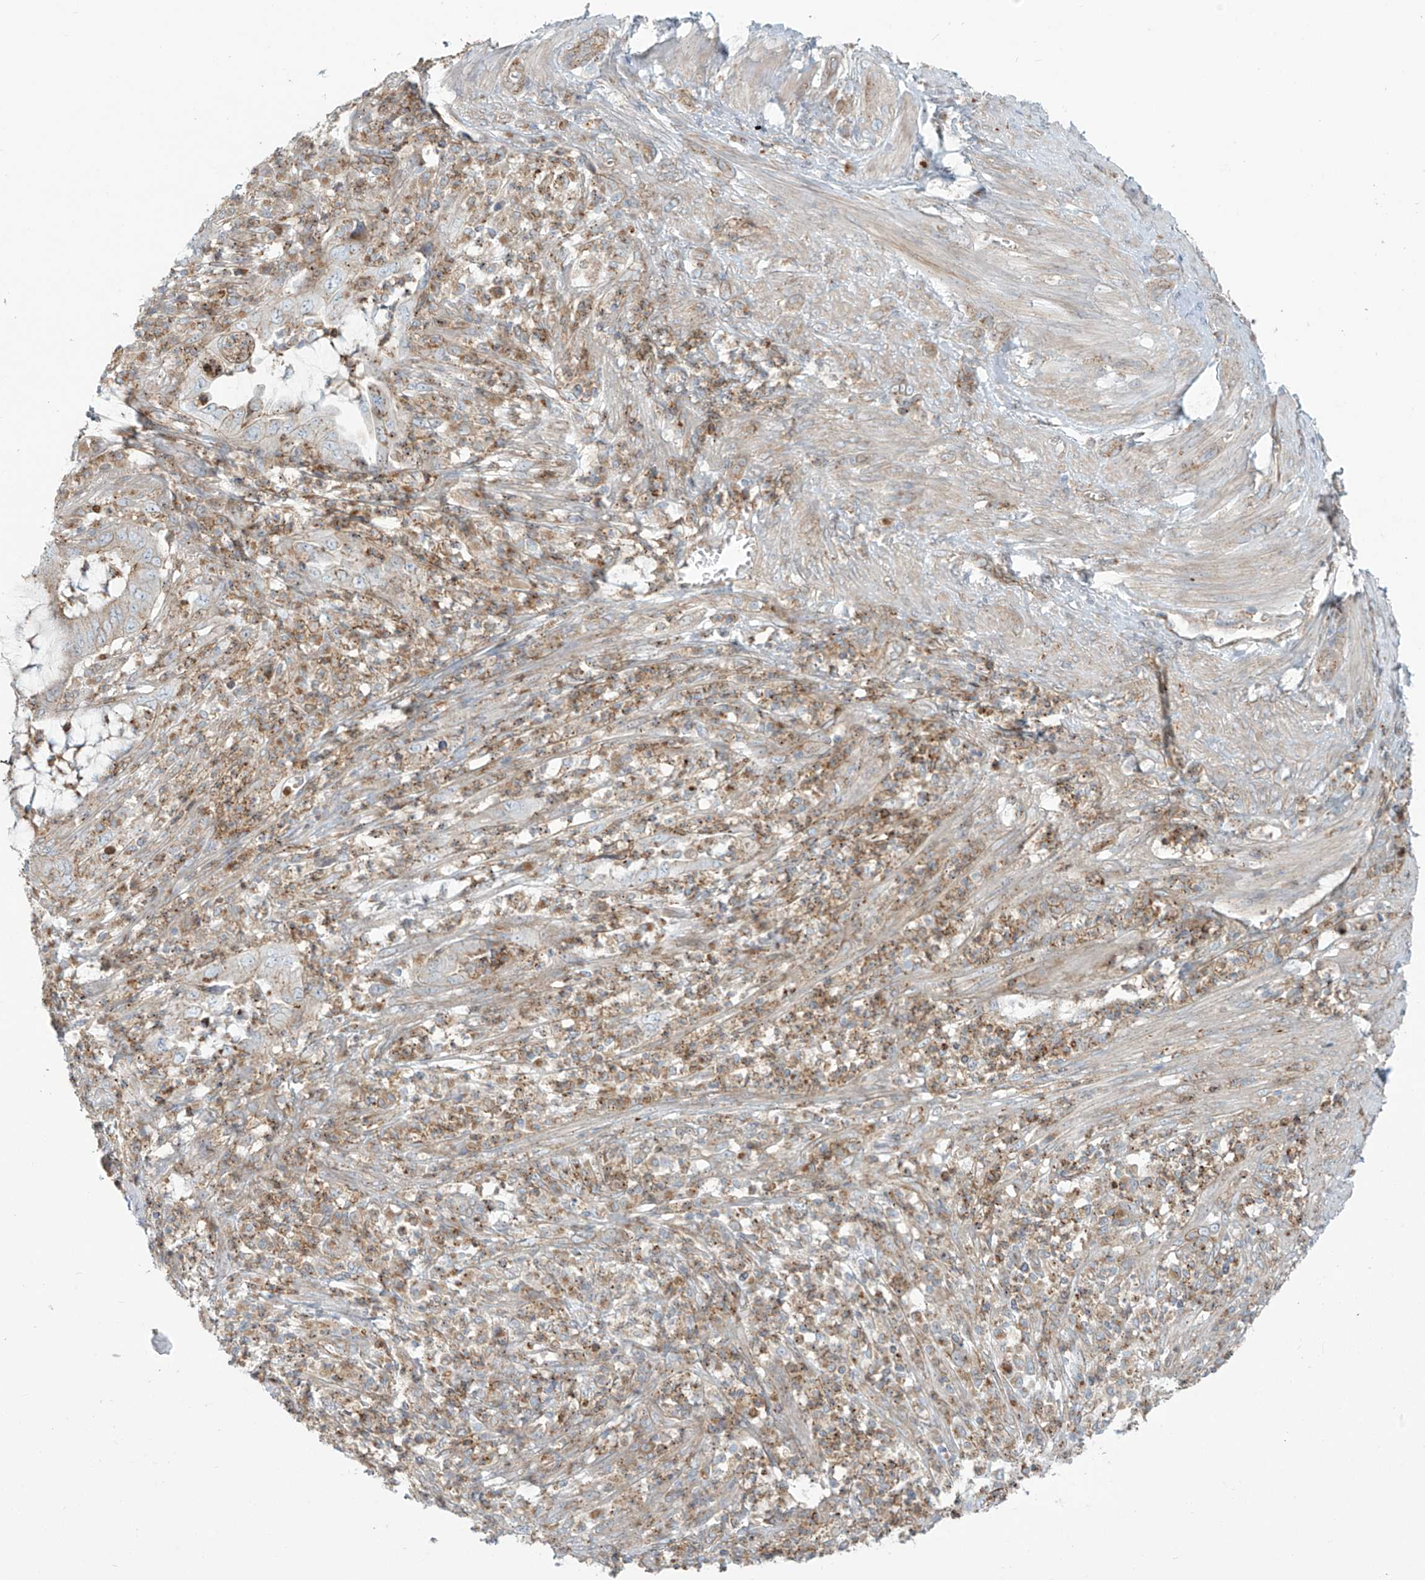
{"staining": {"intensity": "negative", "quantity": "none", "location": "none"}, "tissue": "endometrial cancer", "cell_type": "Tumor cells", "image_type": "cancer", "snomed": [{"axis": "morphology", "description": "Adenocarcinoma, NOS"}, {"axis": "topography", "description": "Endometrium"}], "caption": "Immunohistochemistry (IHC) micrograph of neoplastic tissue: endometrial cancer (adenocarcinoma) stained with DAB demonstrates no significant protein expression in tumor cells.", "gene": "LZTS3", "patient": {"sex": "female", "age": 51}}